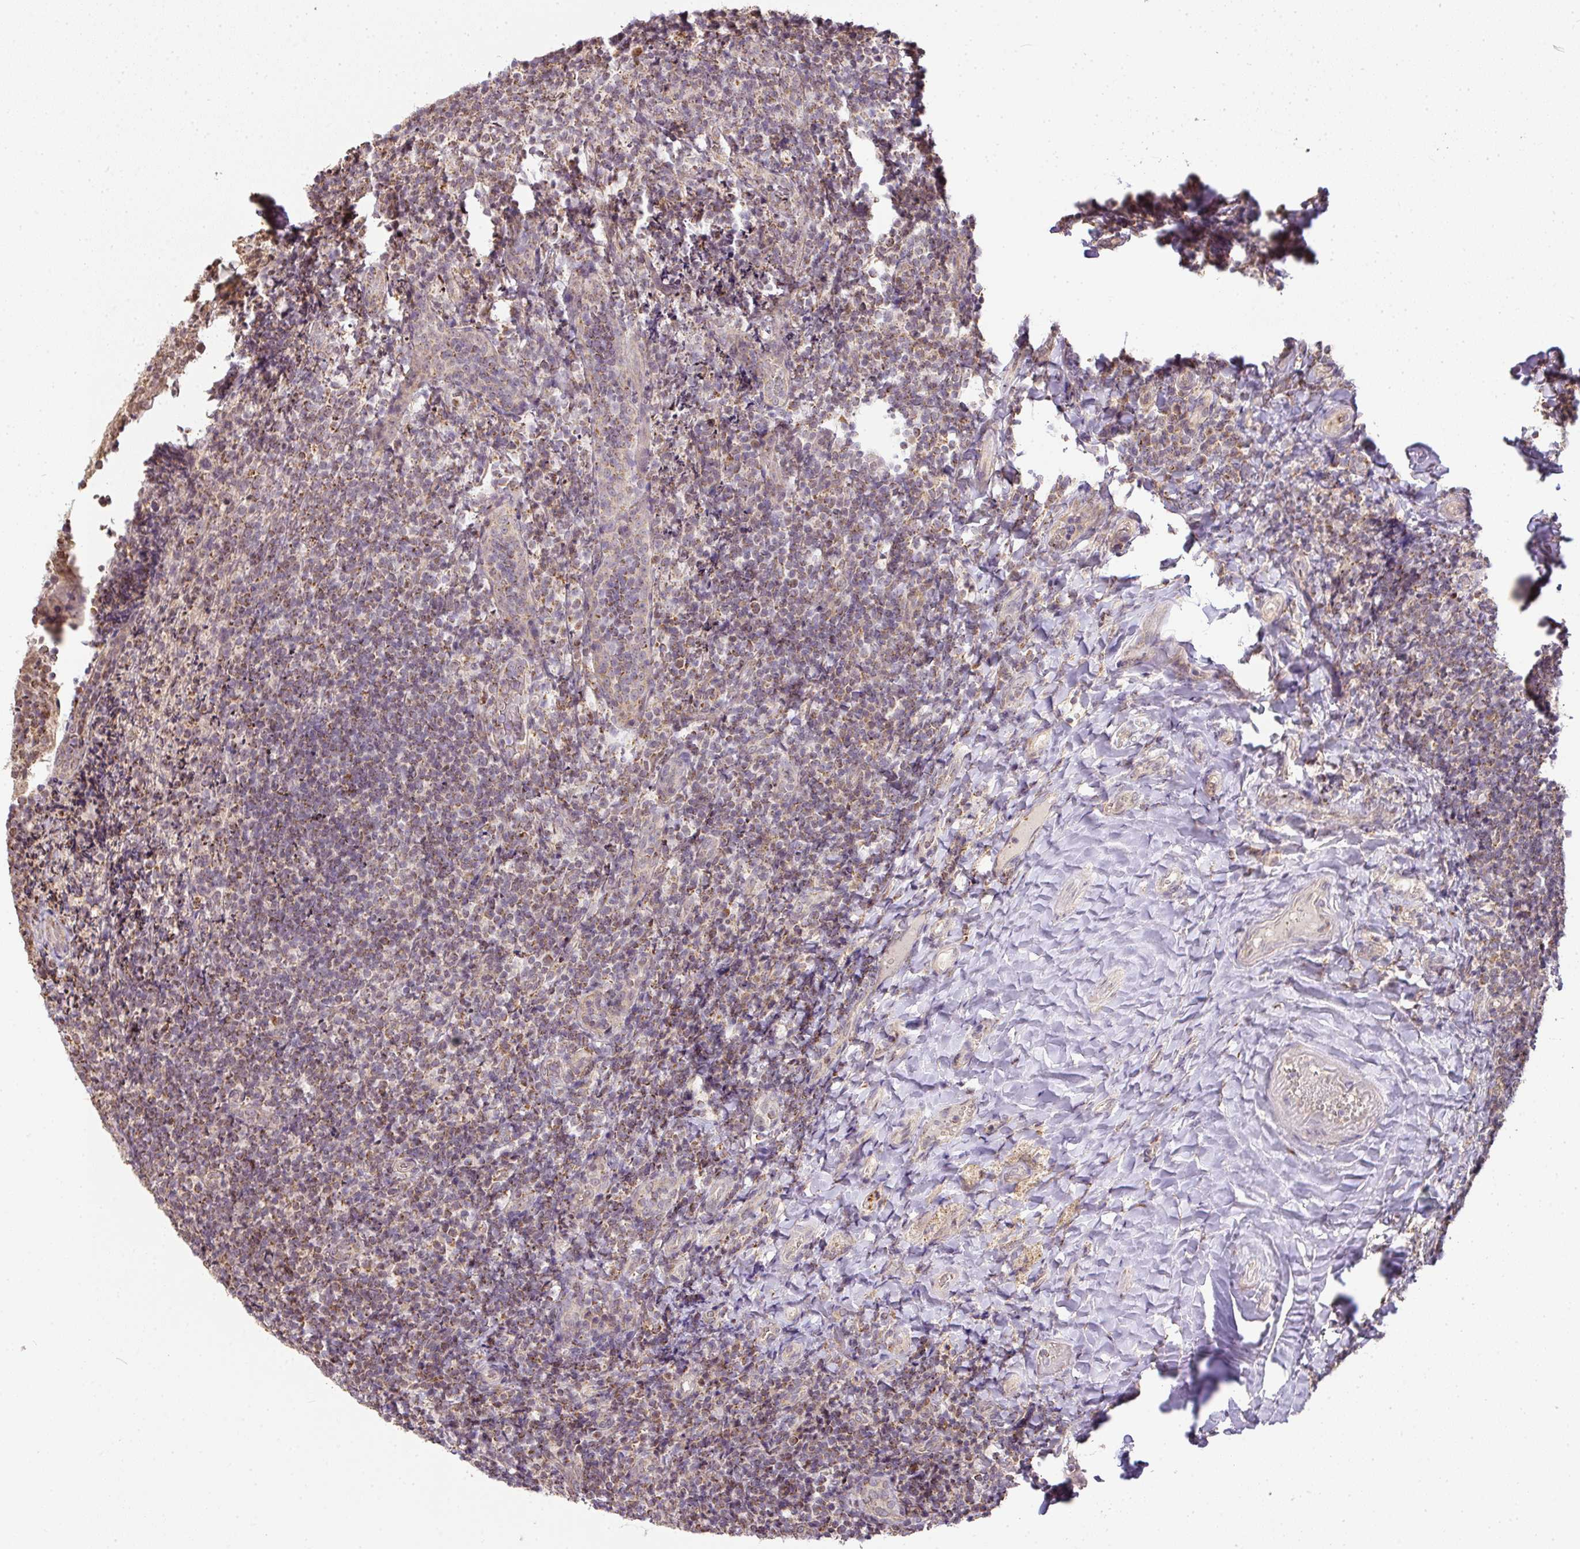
{"staining": {"intensity": "moderate", "quantity": ">75%", "location": "cytoplasmic/membranous"}, "tissue": "tonsil", "cell_type": "Germinal center cells", "image_type": "normal", "snomed": [{"axis": "morphology", "description": "Normal tissue, NOS"}, {"axis": "topography", "description": "Tonsil"}], "caption": "DAB (3,3'-diaminobenzidine) immunohistochemical staining of normal human tonsil shows moderate cytoplasmic/membranous protein expression in approximately >75% of germinal center cells. The staining was performed using DAB, with brown indicating positive protein expression. Nuclei are stained blue with hematoxylin.", "gene": "MYOM2", "patient": {"sex": "female", "age": 10}}